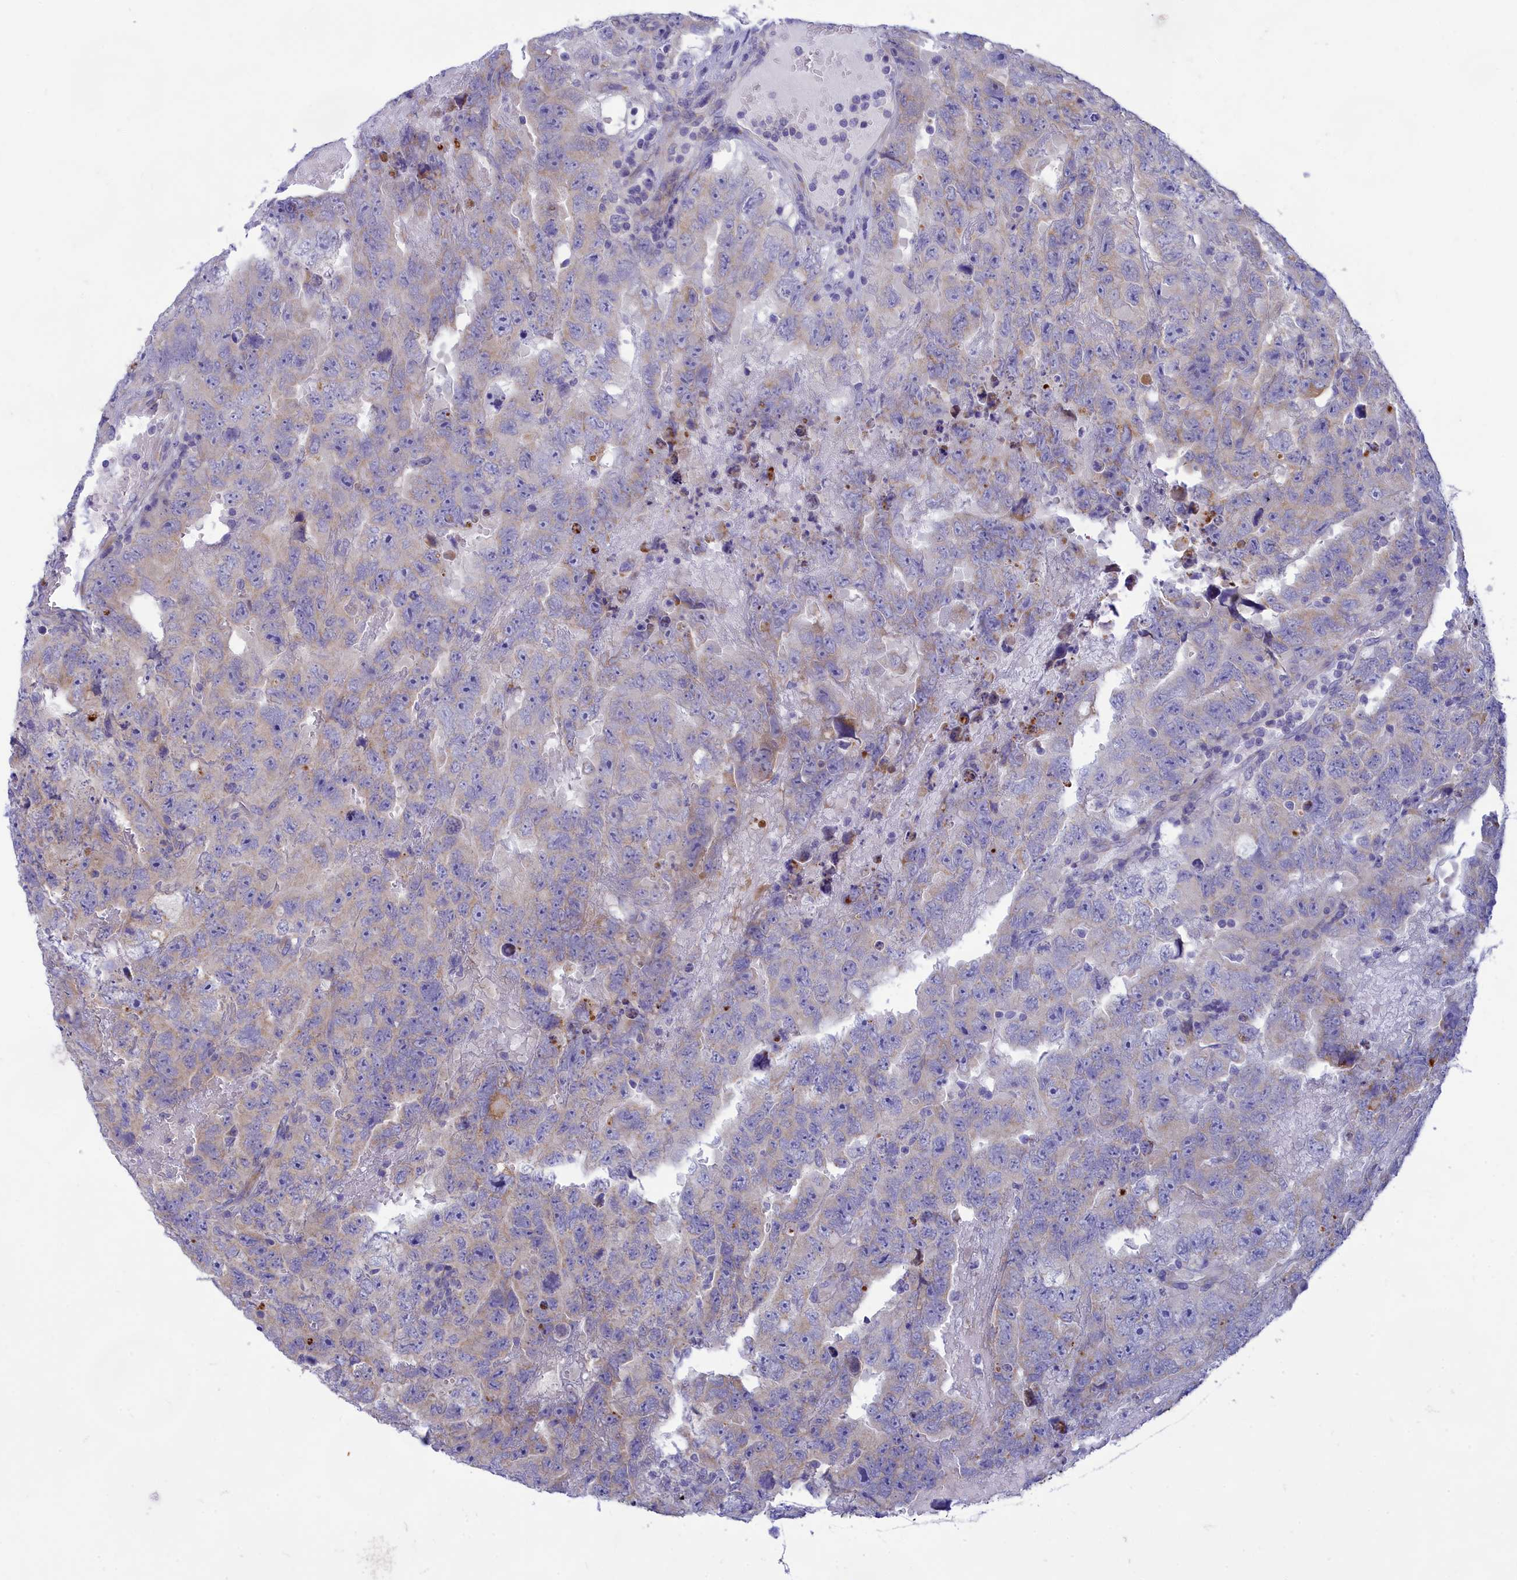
{"staining": {"intensity": "negative", "quantity": "none", "location": "none"}, "tissue": "testis cancer", "cell_type": "Tumor cells", "image_type": "cancer", "snomed": [{"axis": "morphology", "description": "Carcinoma, Embryonal, NOS"}, {"axis": "topography", "description": "Testis"}], "caption": "An immunohistochemistry (IHC) micrograph of testis embryonal carcinoma is shown. There is no staining in tumor cells of testis embryonal carcinoma.", "gene": "TMEM30B", "patient": {"sex": "male", "age": 45}}